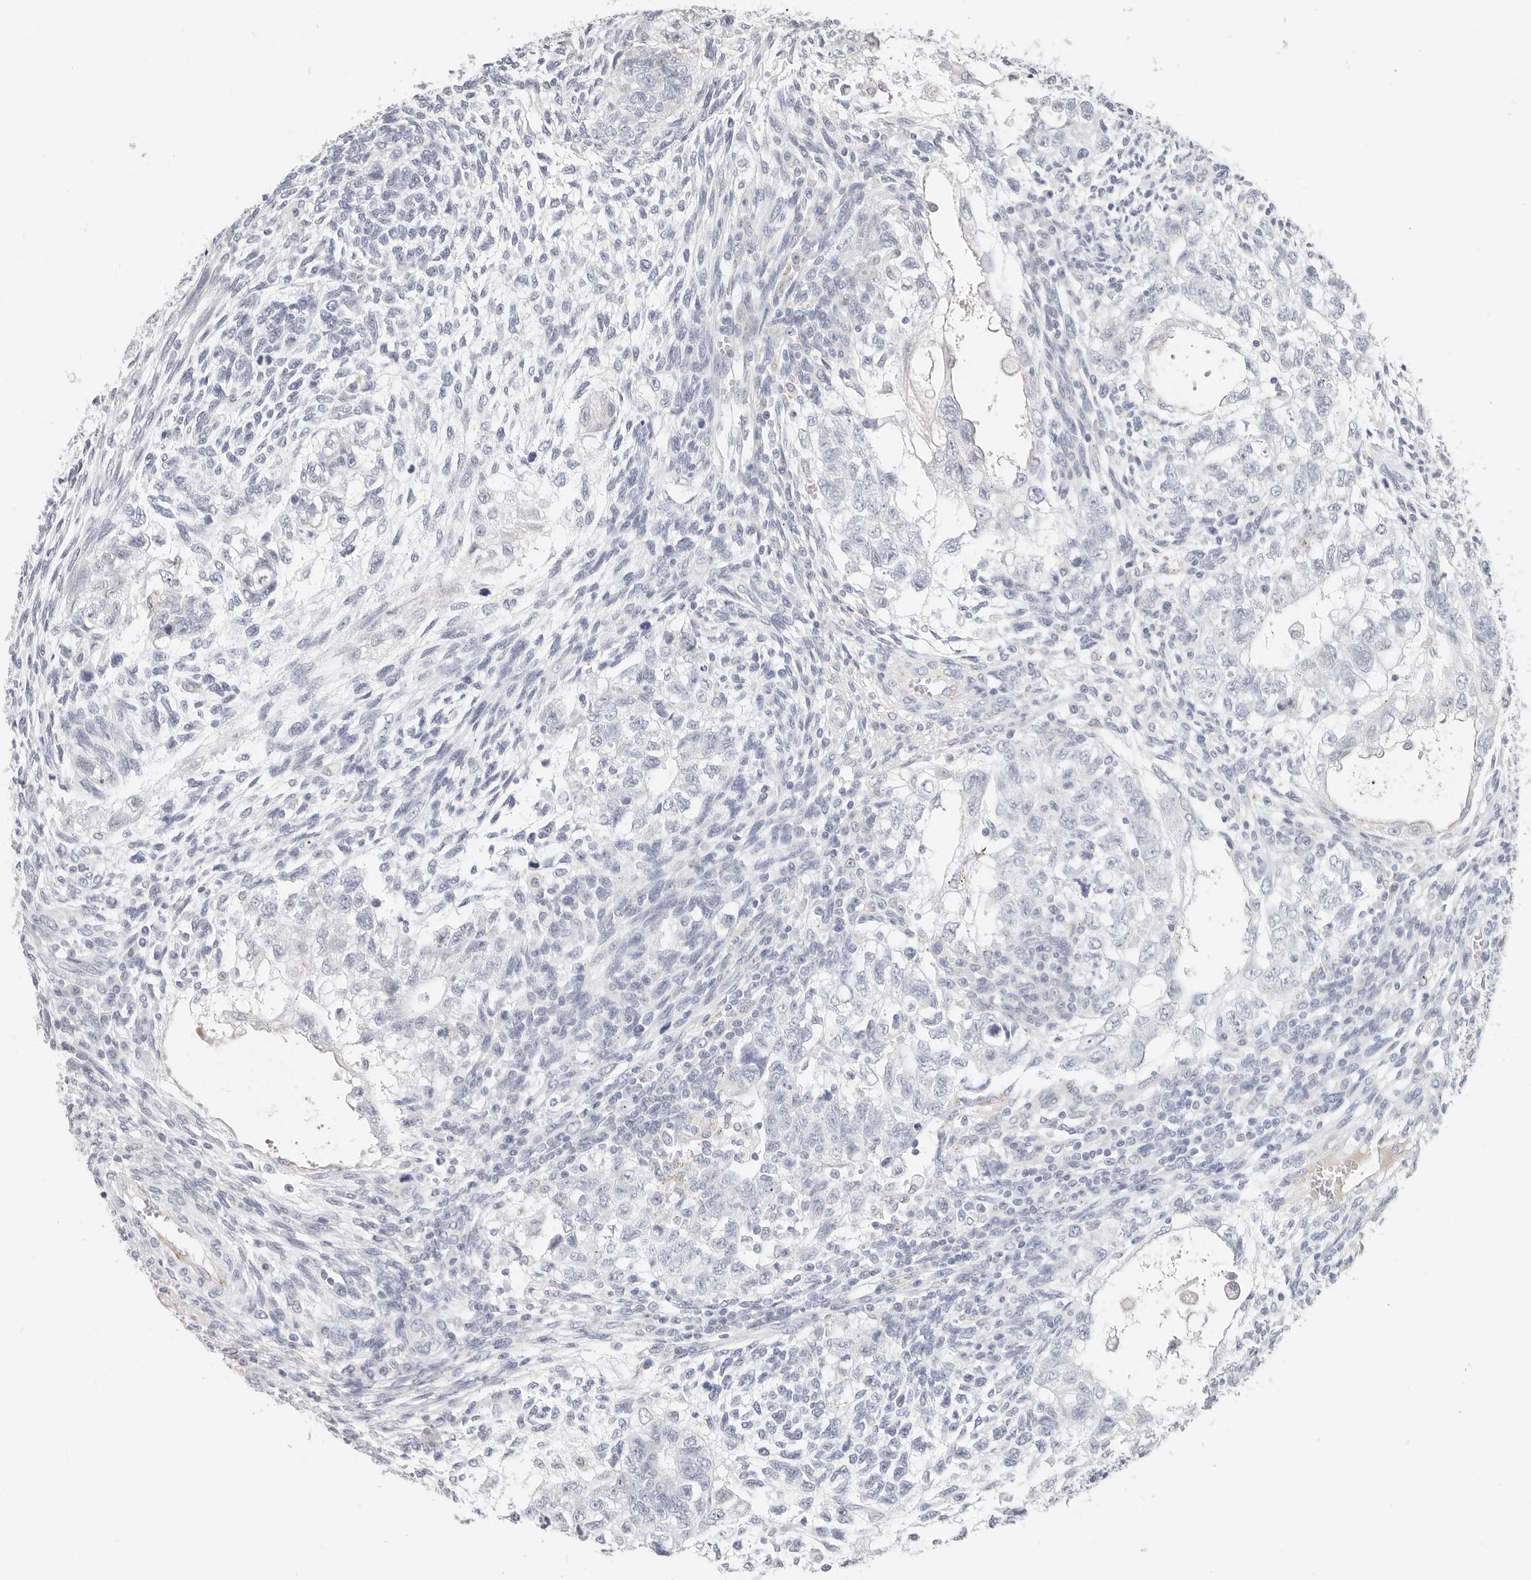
{"staining": {"intensity": "negative", "quantity": "none", "location": "none"}, "tissue": "testis cancer", "cell_type": "Tumor cells", "image_type": "cancer", "snomed": [{"axis": "morphology", "description": "Carcinoma, Embryonal, NOS"}, {"axis": "topography", "description": "Testis"}], "caption": "Micrograph shows no significant protein expression in tumor cells of testis embryonal carcinoma.", "gene": "ZRANB1", "patient": {"sex": "male", "age": 37}}